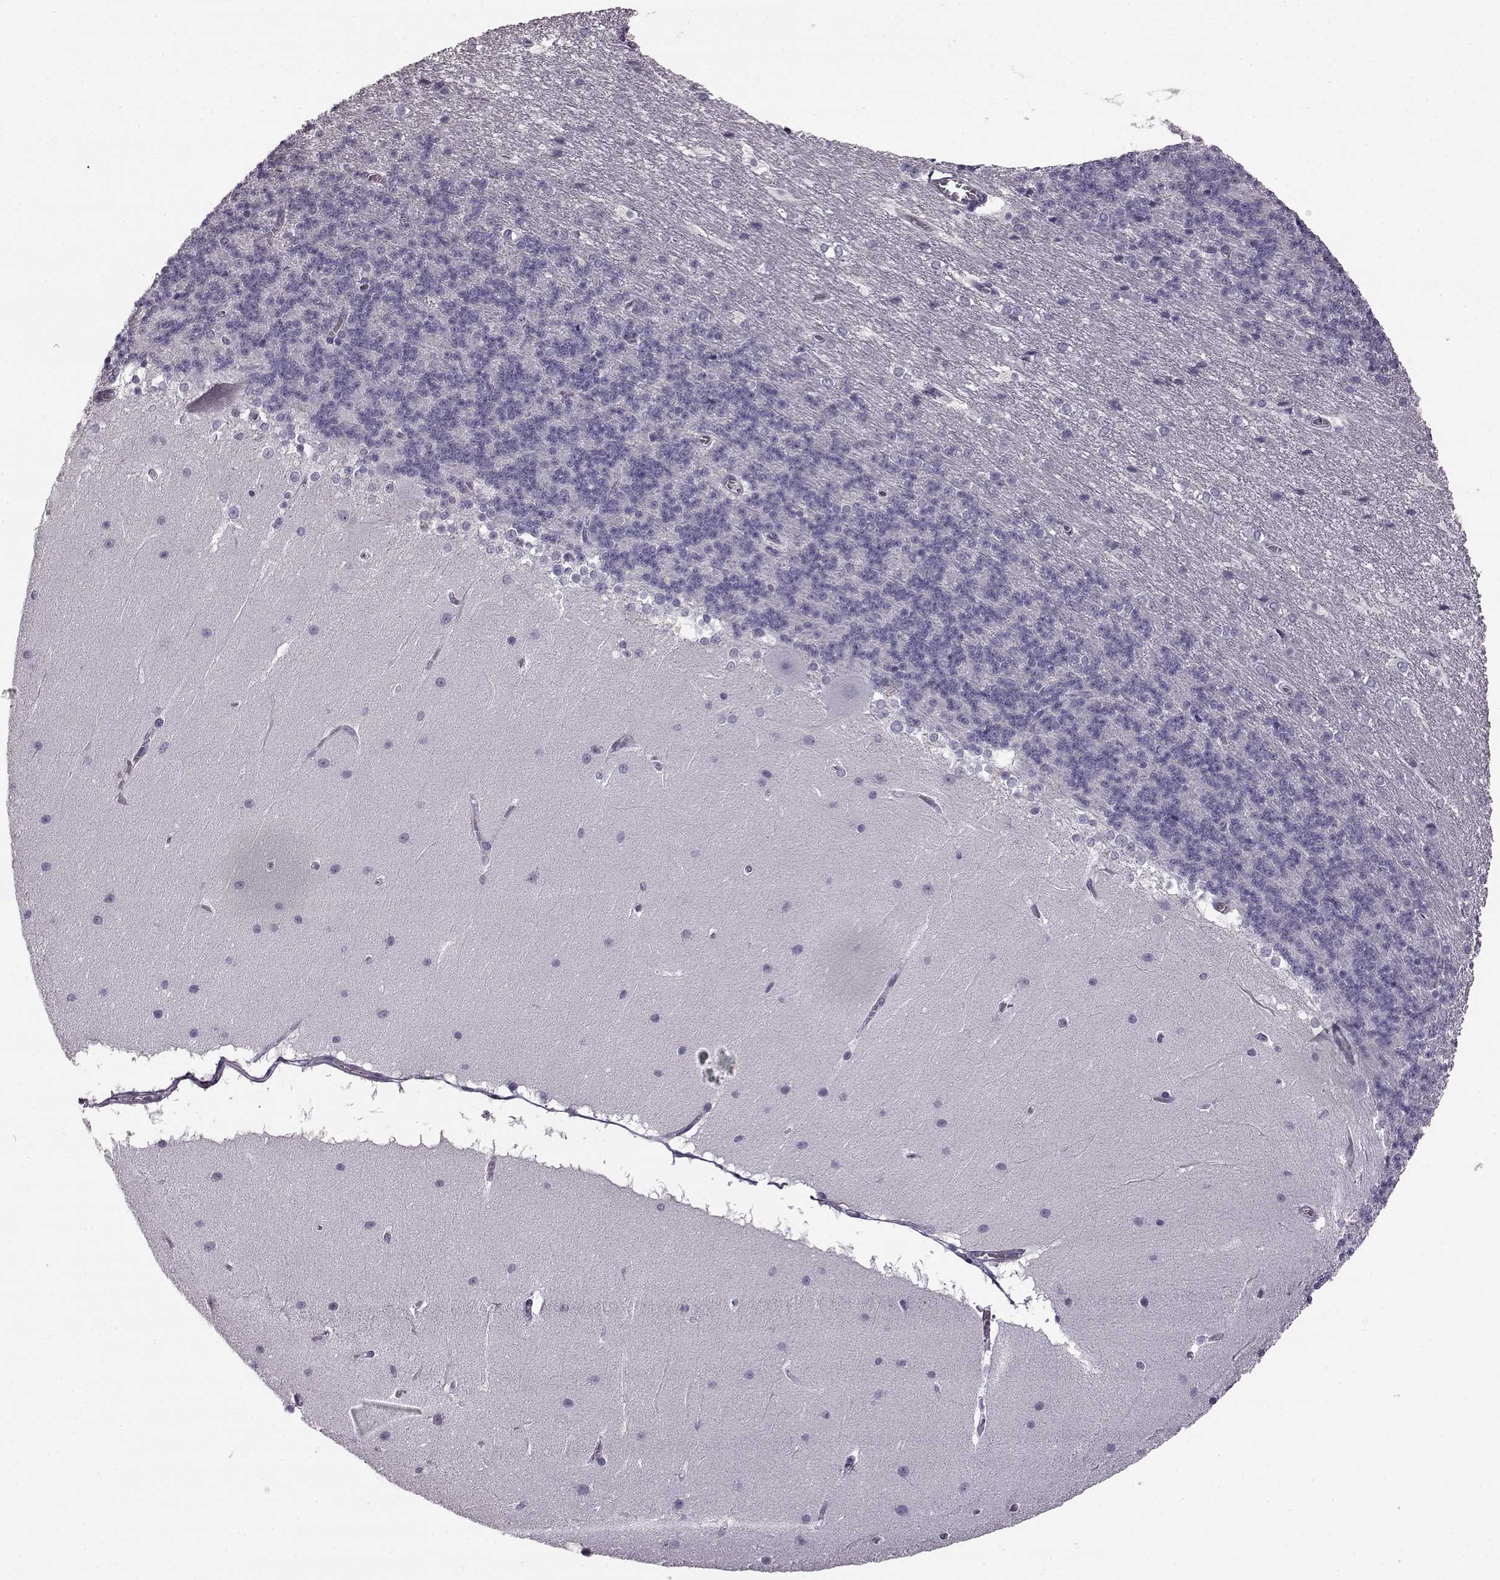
{"staining": {"intensity": "negative", "quantity": "none", "location": "none"}, "tissue": "cerebellum", "cell_type": "Cells in granular layer", "image_type": "normal", "snomed": [{"axis": "morphology", "description": "Normal tissue, NOS"}, {"axis": "topography", "description": "Cerebellum"}], "caption": "The image exhibits no staining of cells in granular layer in normal cerebellum. Brightfield microscopy of immunohistochemistry stained with DAB (3,3'-diaminobenzidine) (brown) and hematoxylin (blue), captured at high magnification.", "gene": "ODAD4", "patient": {"sex": "female", "age": 19}}